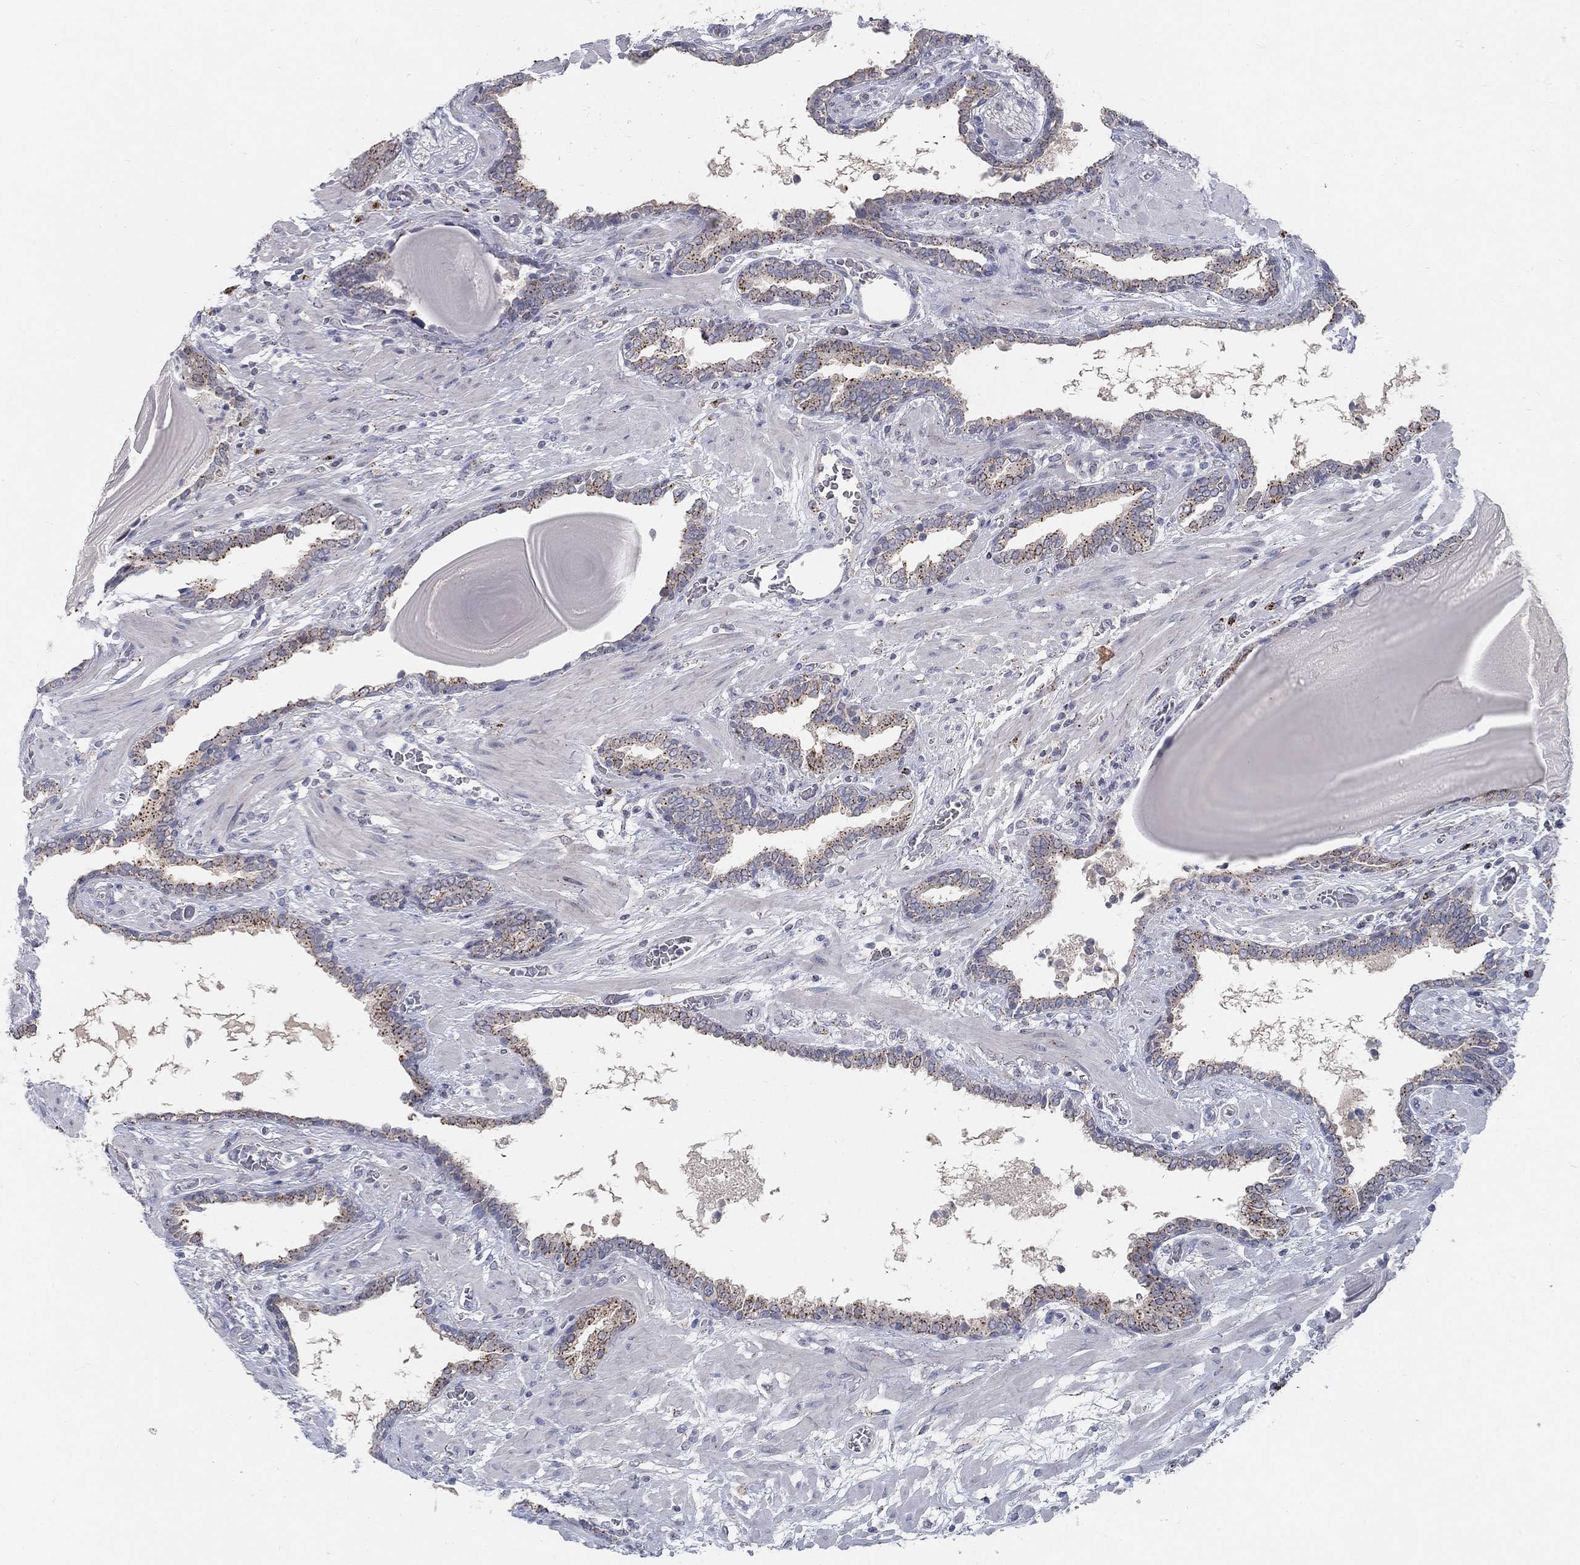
{"staining": {"intensity": "moderate", "quantity": "25%-75%", "location": "cytoplasmic/membranous"}, "tissue": "prostate cancer", "cell_type": "Tumor cells", "image_type": "cancer", "snomed": [{"axis": "morphology", "description": "Adenocarcinoma, Low grade"}, {"axis": "topography", "description": "Prostate"}], "caption": "Immunohistochemical staining of adenocarcinoma (low-grade) (prostate) exhibits medium levels of moderate cytoplasmic/membranous protein expression in approximately 25%-75% of tumor cells.", "gene": "PANK3", "patient": {"sex": "male", "age": 69}}